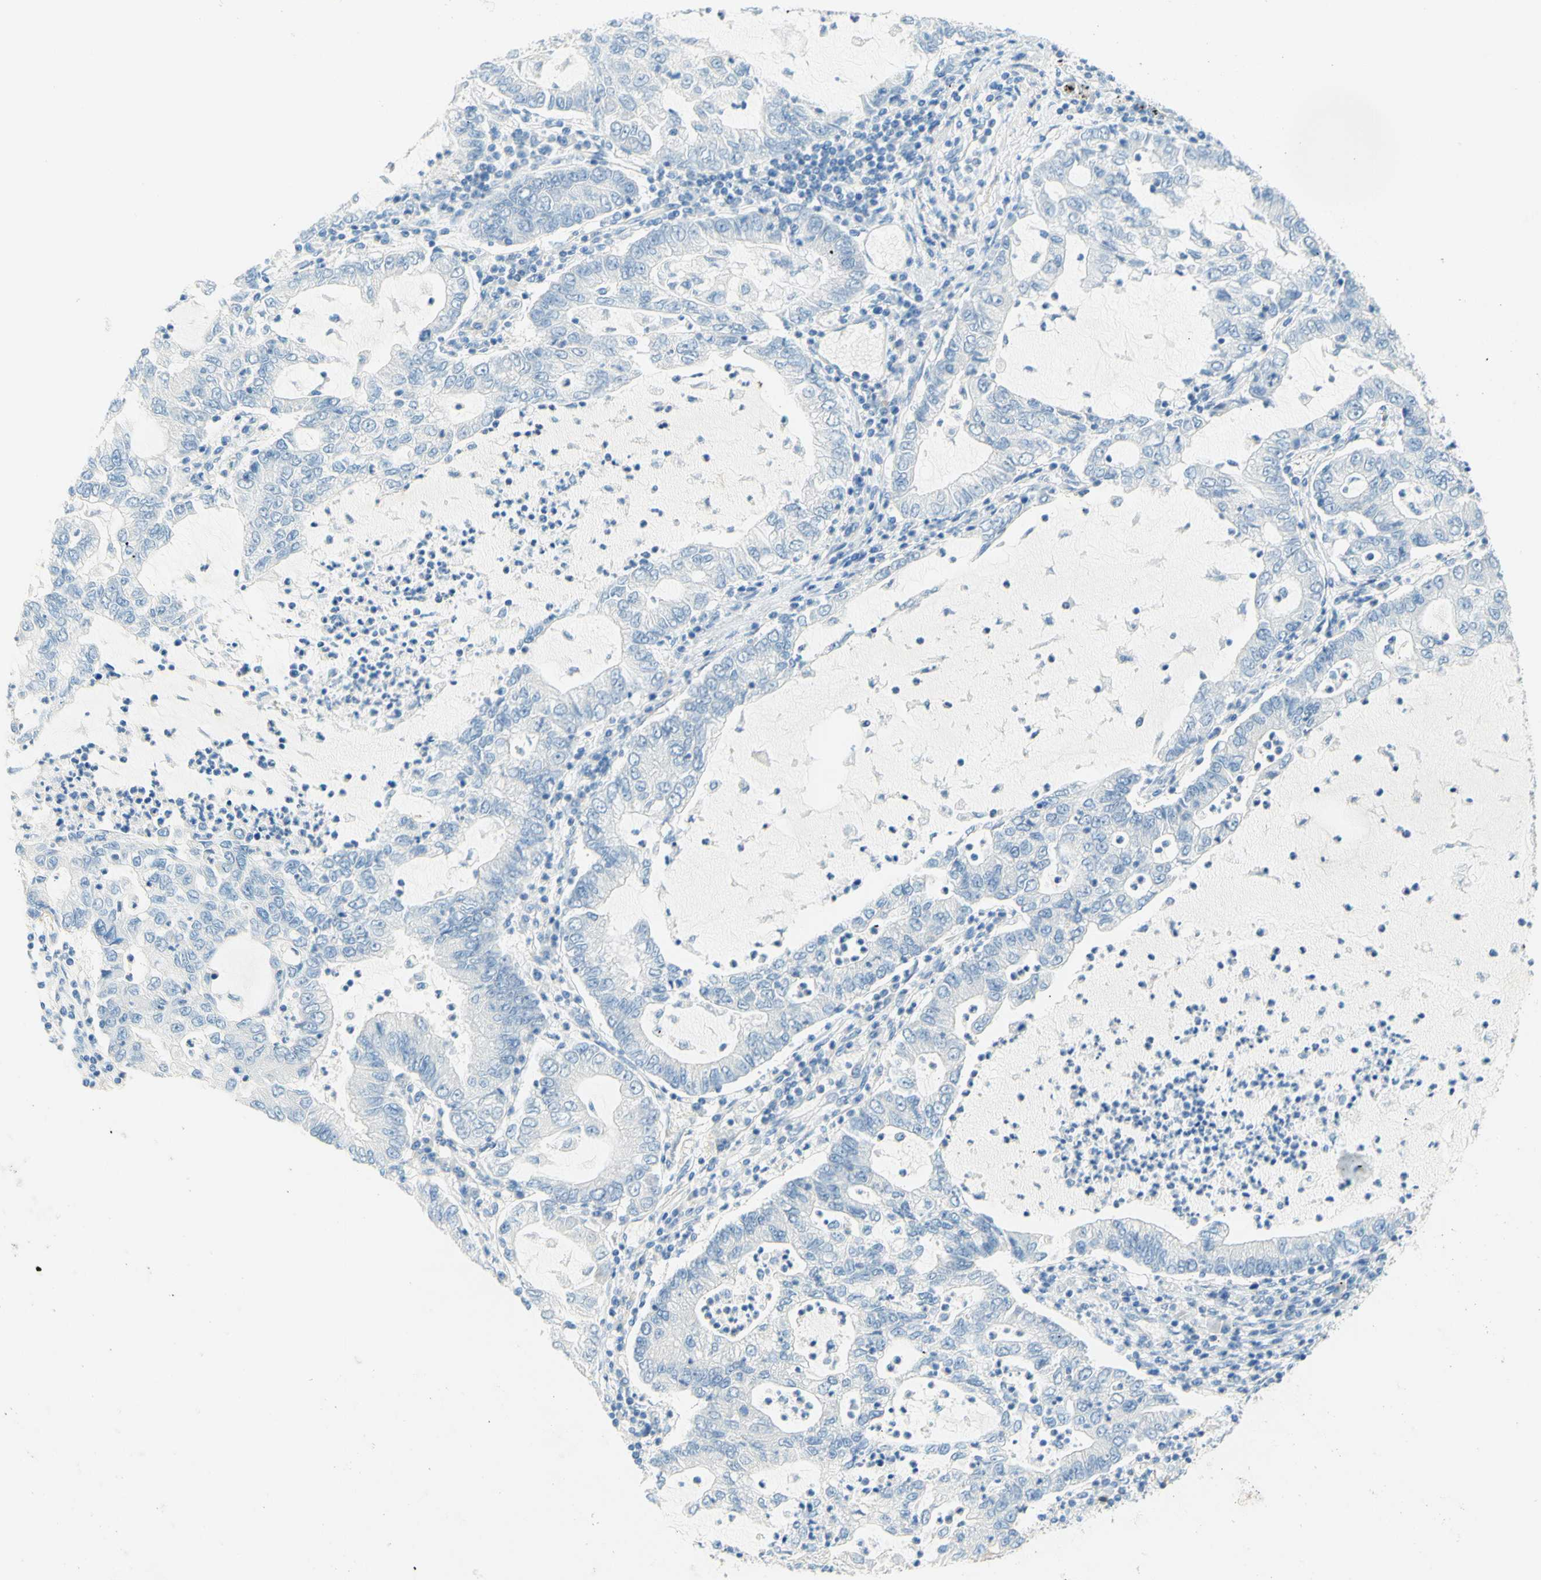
{"staining": {"intensity": "negative", "quantity": "none", "location": "none"}, "tissue": "lung cancer", "cell_type": "Tumor cells", "image_type": "cancer", "snomed": [{"axis": "morphology", "description": "Adenocarcinoma, NOS"}, {"axis": "topography", "description": "Lung"}], "caption": "Tumor cells are negative for protein expression in human lung cancer (adenocarcinoma).", "gene": "ENTREP2", "patient": {"sex": "female", "age": 51}}